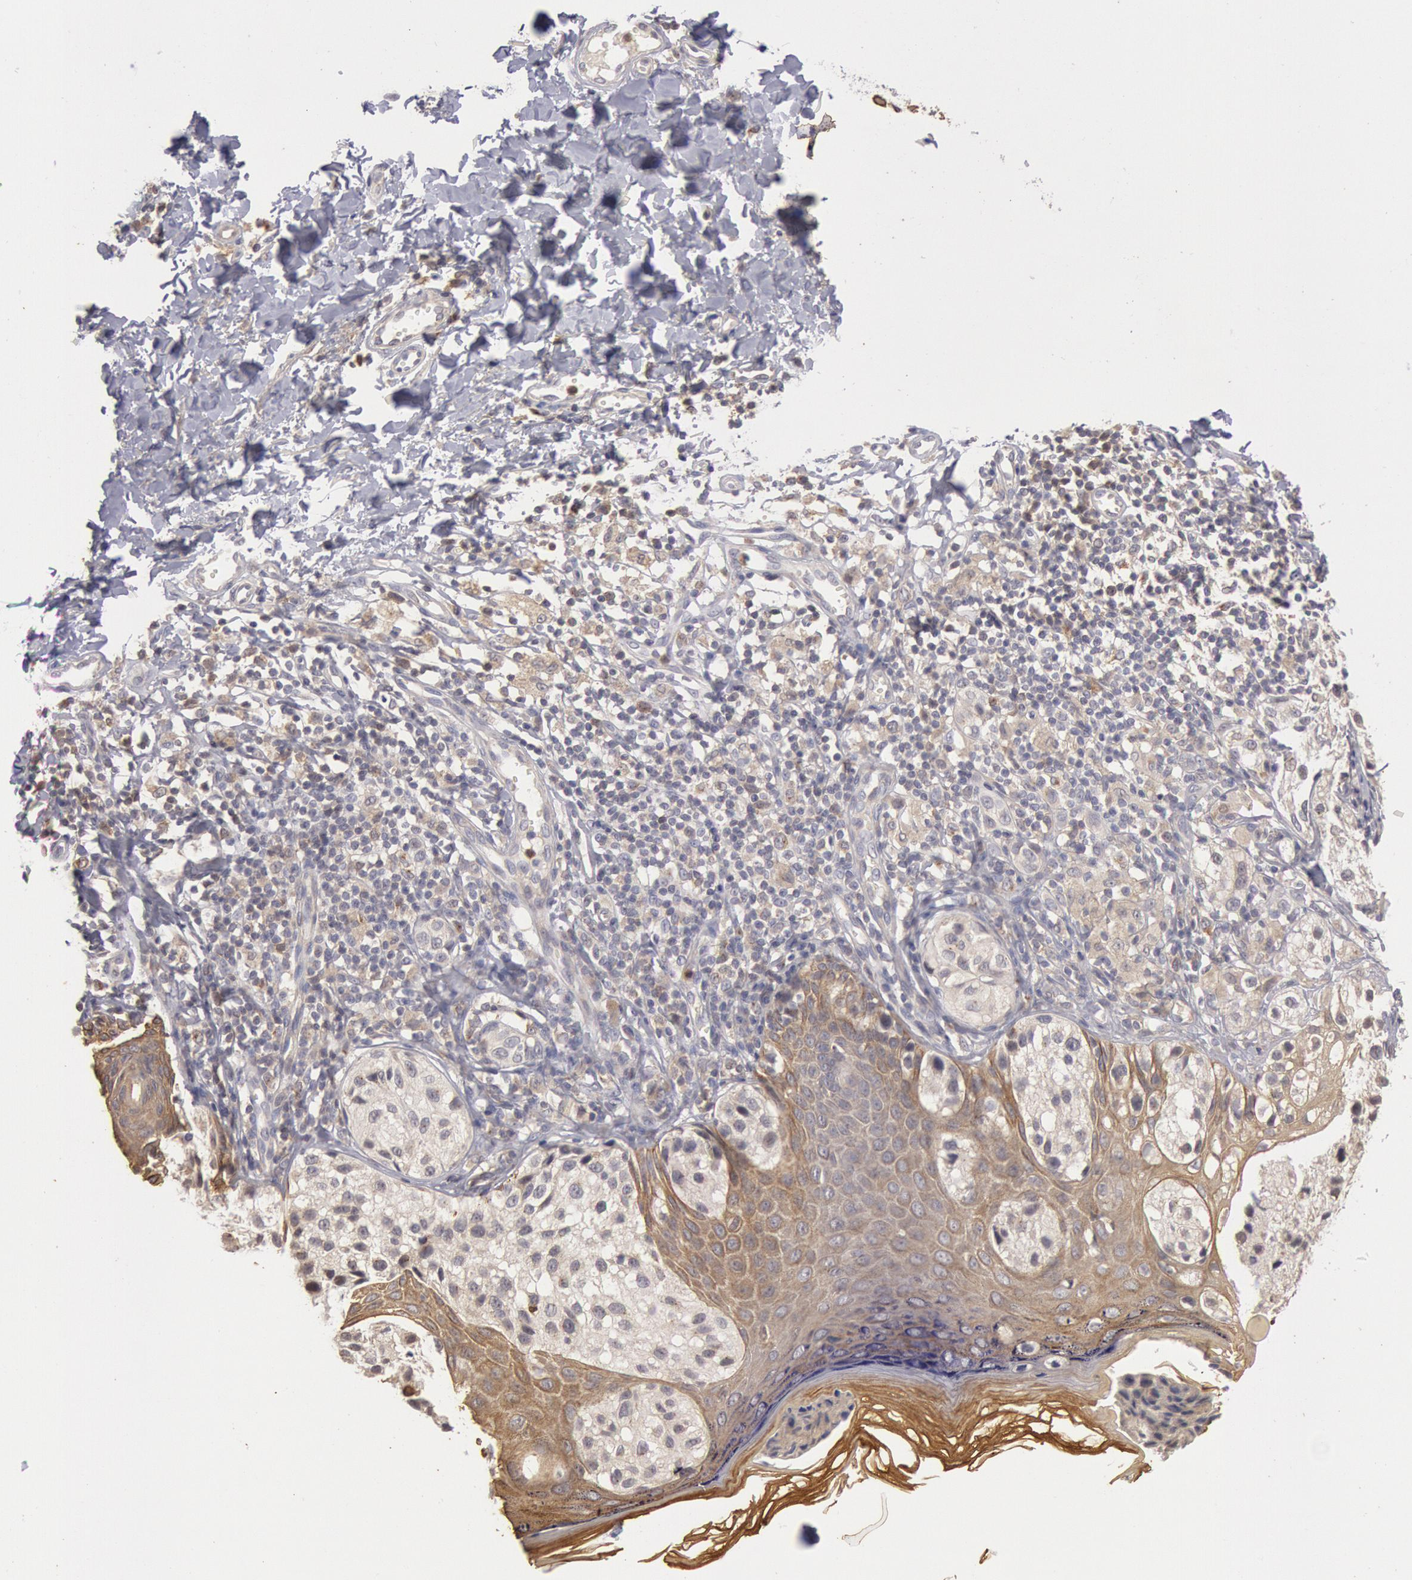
{"staining": {"intensity": "negative", "quantity": "none", "location": "none"}, "tissue": "melanoma", "cell_type": "Tumor cells", "image_type": "cancer", "snomed": [{"axis": "morphology", "description": "Malignant melanoma, NOS"}, {"axis": "topography", "description": "Skin"}], "caption": "Tumor cells show no significant expression in melanoma. (DAB IHC, high magnification).", "gene": "PLA2G6", "patient": {"sex": "male", "age": 23}}